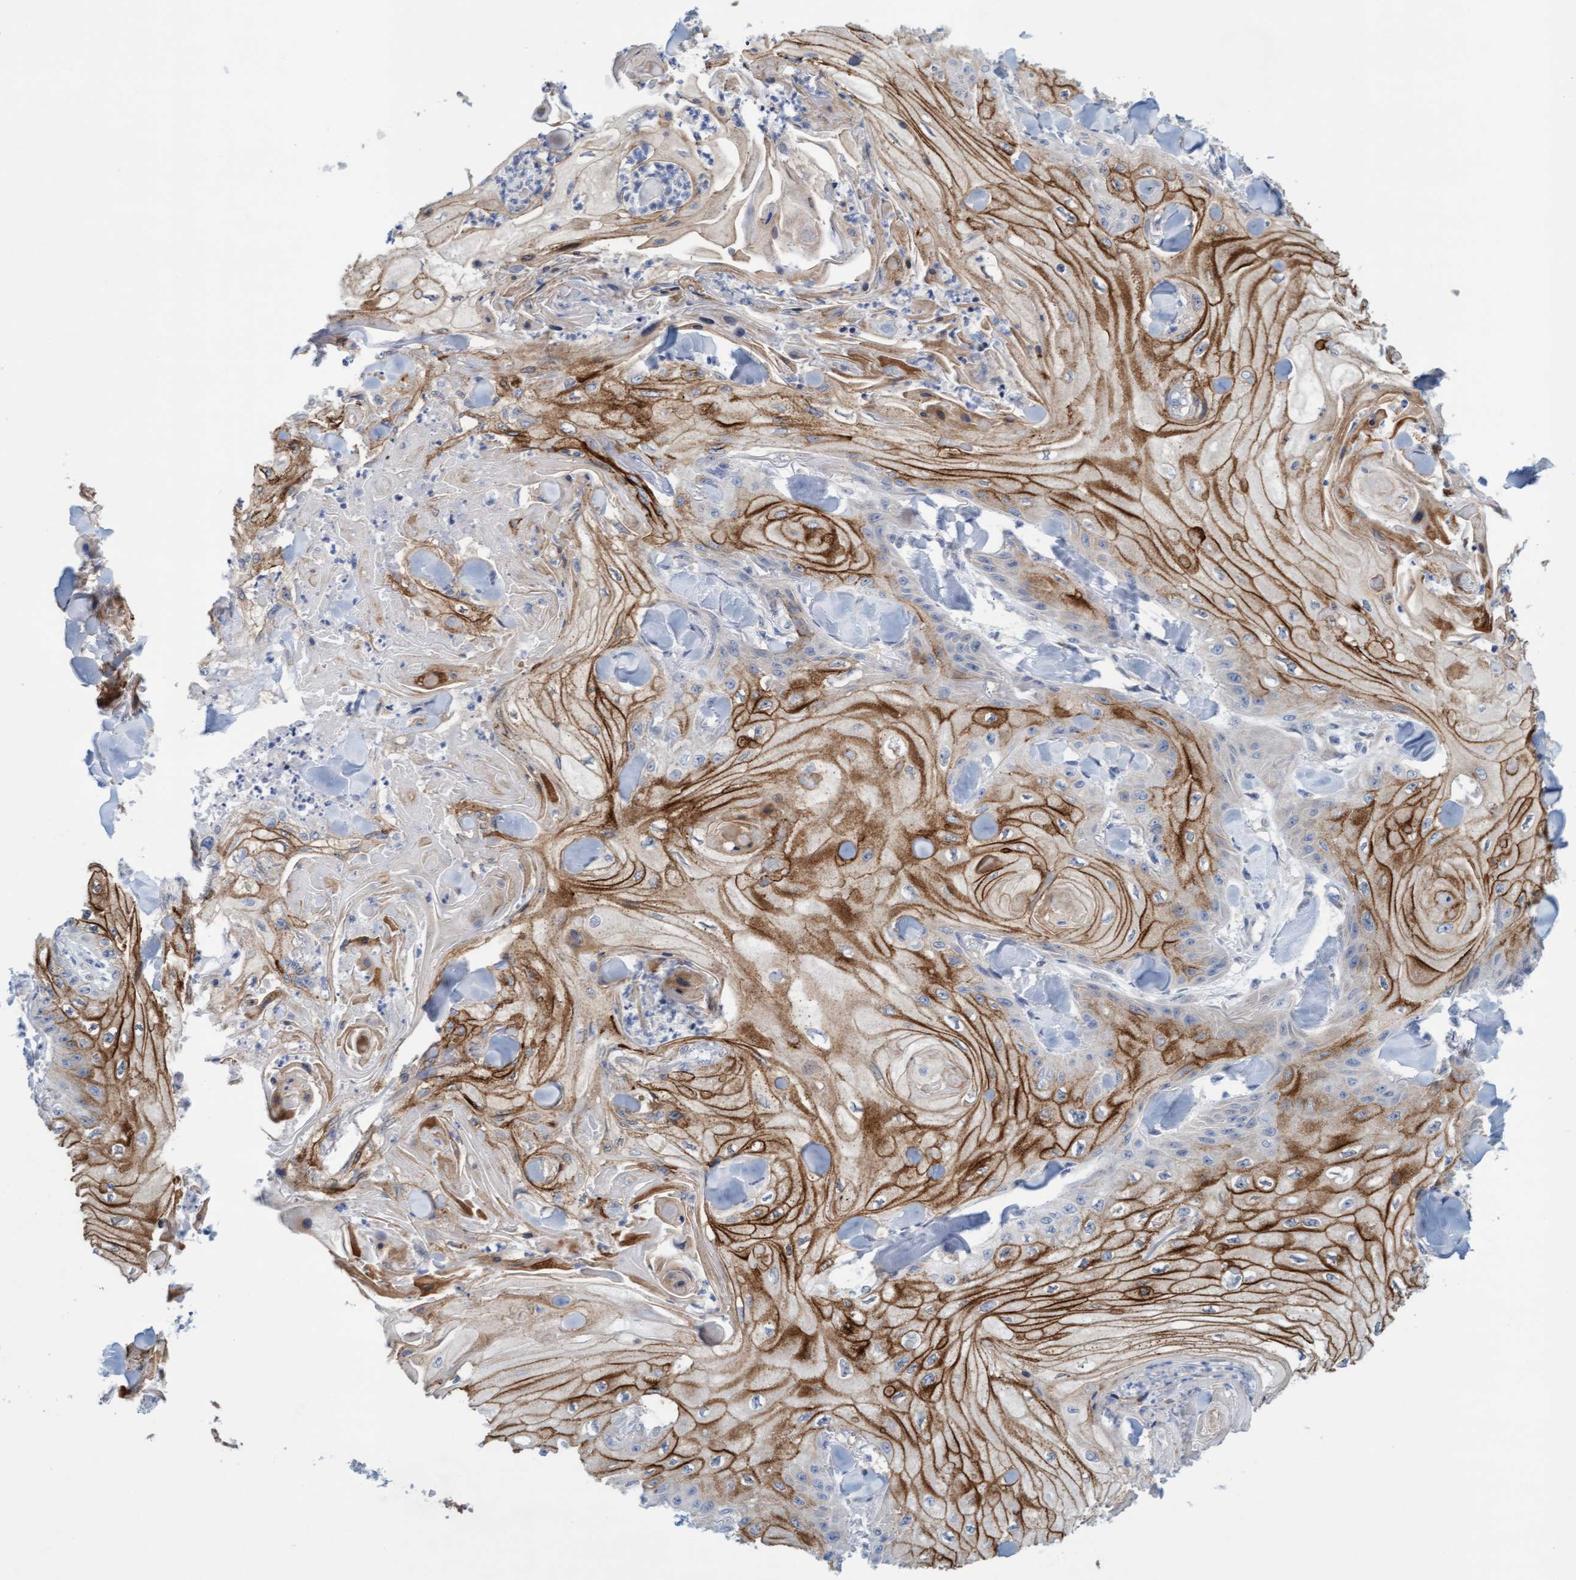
{"staining": {"intensity": "moderate", "quantity": ">75%", "location": "cytoplasmic/membranous"}, "tissue": "skin cancer", "cell_type": "Tumor cells", "image_type": "cancer", "snomed": [{"axis": "morphology", "description": "Squamous cell carcinoma, NOS"}, {"axis": "topography", "description": "Skin"}], "caption": "Skin squamous cell carcinoma tissue exhibits moderate cytoplasmic/membranous staining in approximately >75% of tumor cells Using DAB (3,3'-diaminobenzidine) (brown) and hematoxylin (blue) stains, captured at high magnification using brightfield microscopy.", "gene": "SLC28A3", "patient": {"sex": "male", "age": 74}}